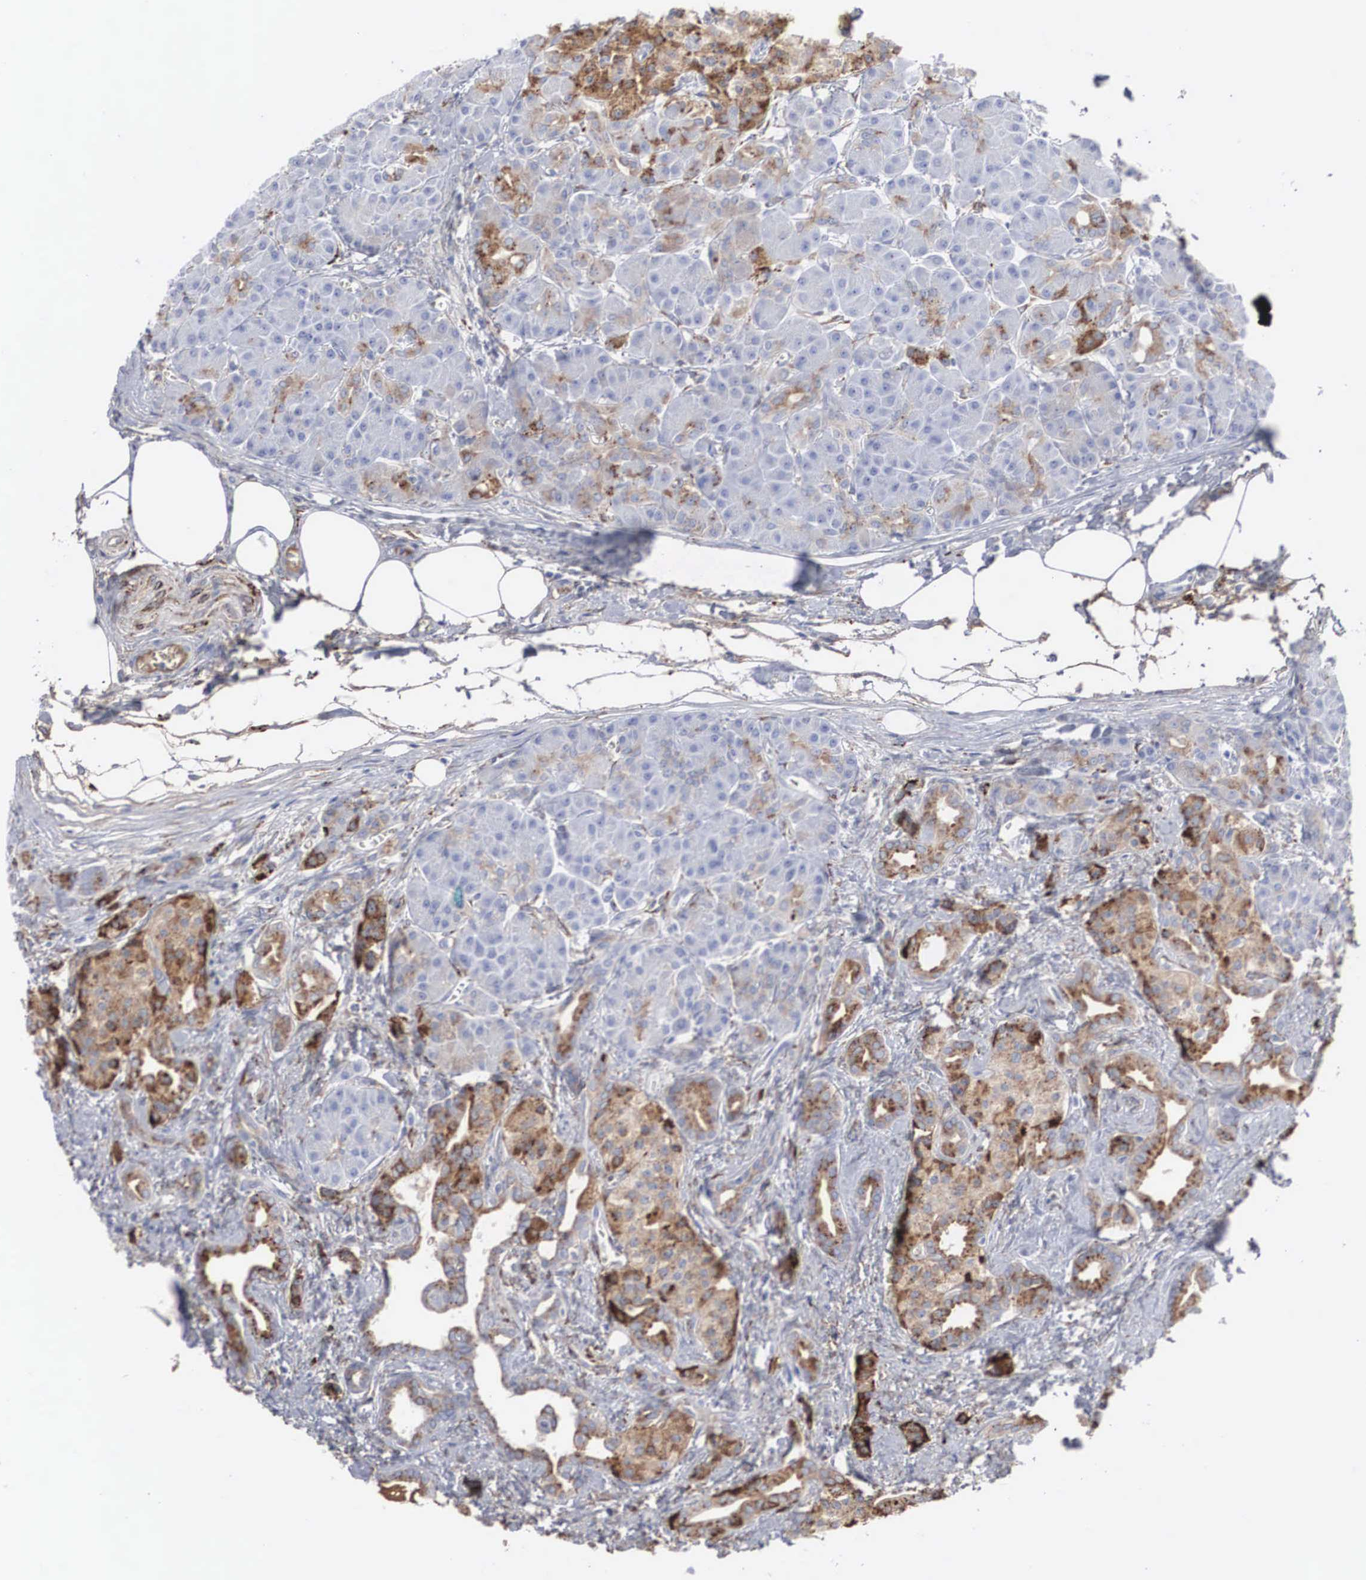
{"staining": {"intensity": "moderate", "quantity": "25%-75%", "location": "cytoplasmic/membranous"}, "tissue": "pancreas", "cell_type": "Exocrine glandular cells", "image_type": "normal", "snomed": [{"axis": "morphology", "description": "Normal tissue, NOS"}, {"axis": "topography", "description": "Pancreas"}], "caption": "Exocrine glandular cells reveal moderate cytoplasmic/membranous expression in about 25%-75% of cells in unremarkable pancreas. Using DAB (brown) and hematoxylin (blue) stains, captured at high magnification using brightfield microscopy.", "gene": "LGALS3BP", "patient": {"sex": "male", "age": 73}}